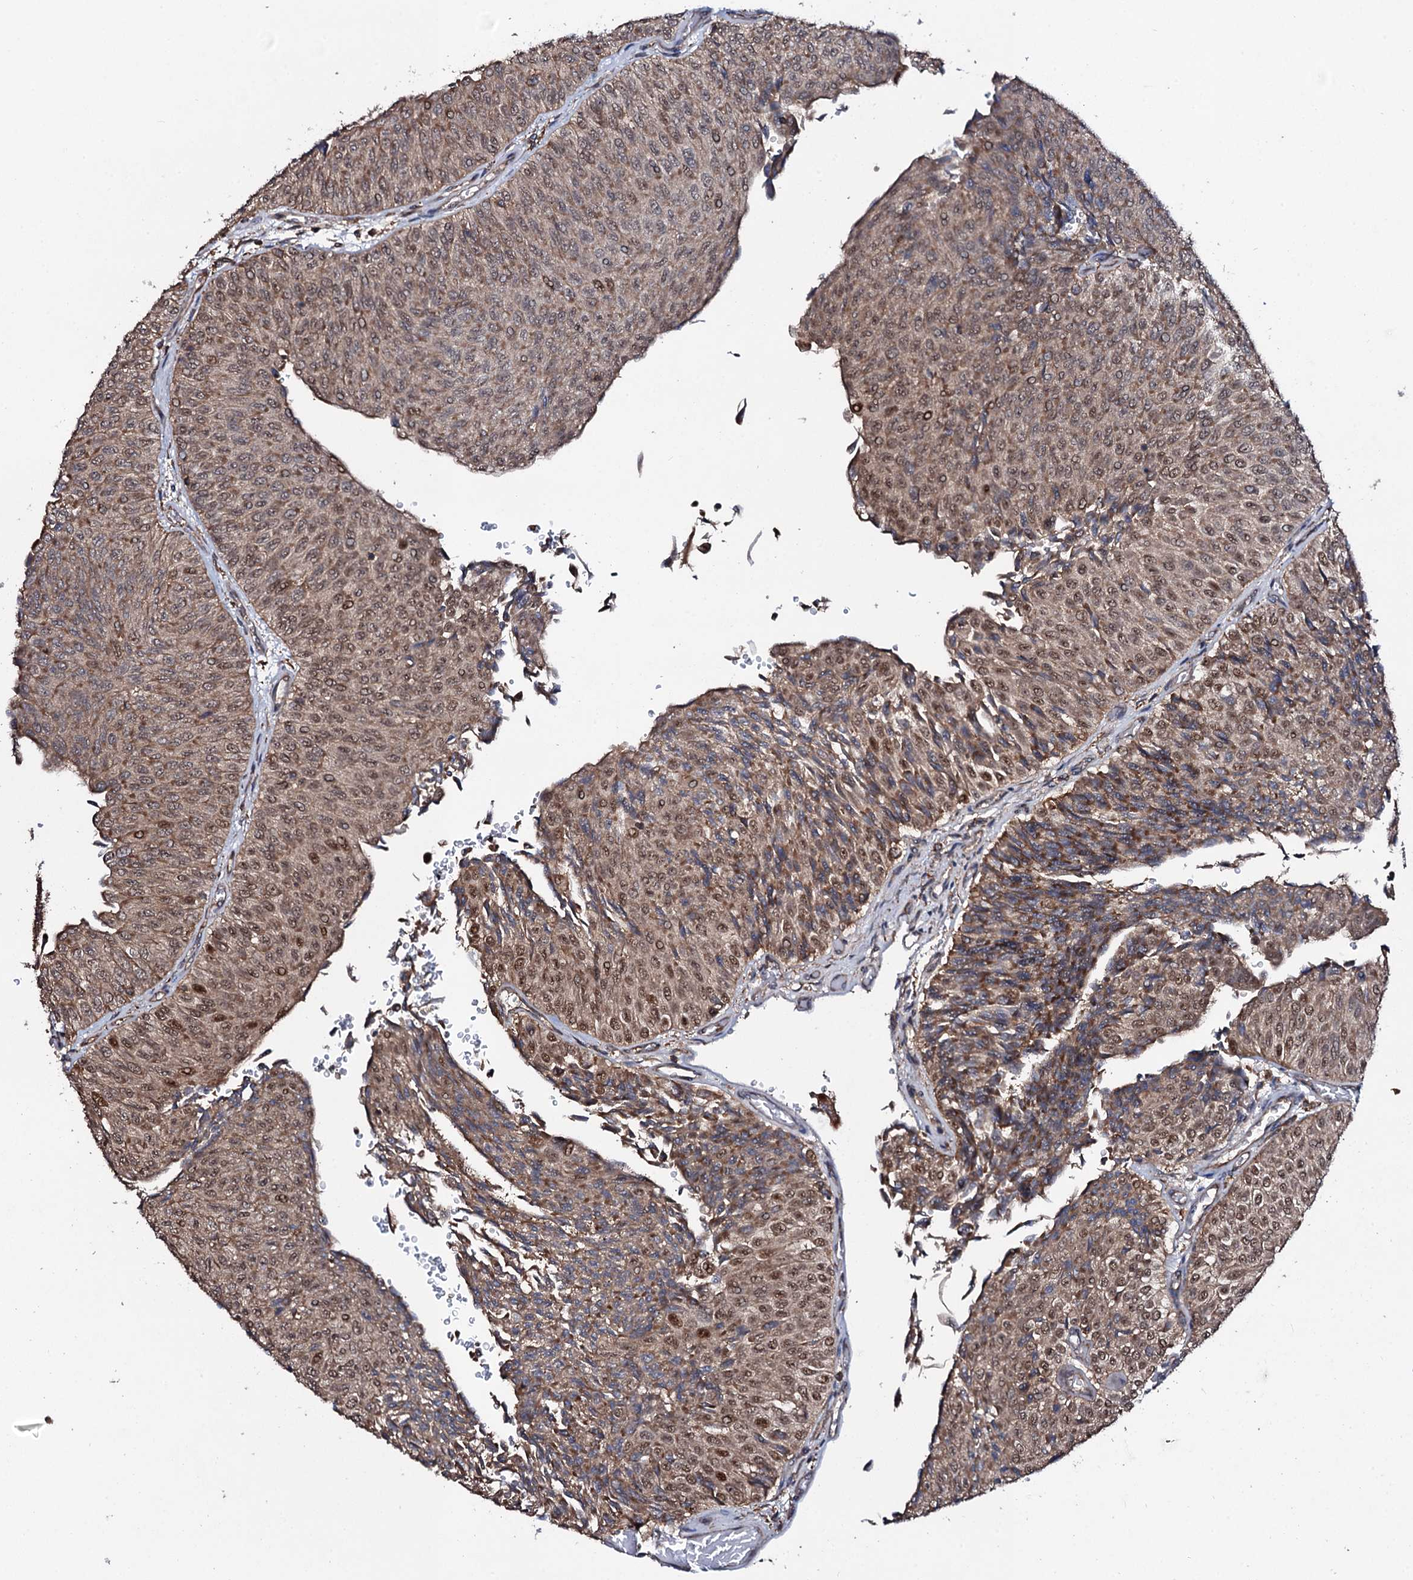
{"staining": {"intensity": "moderate", "quantity": ">75%", "location": "cytoplasmic/membranous,nuclear"}, "tissue": "urothelial cancer", "cell_type": "Tumor cells", "image_type": "cancer", "snomed": [{"axis": "morphology", "description": "Urothelial carcinoma, Low grade"}, {"axis": "topography", "description": "Urinary bladder"}], "caption": "Low-grade urothelial carcinoma stained with a protein marker exhibits moderate staining in tumor cells.", "gene": "COG6", "patient": {"sex": "male", "age": 78}}